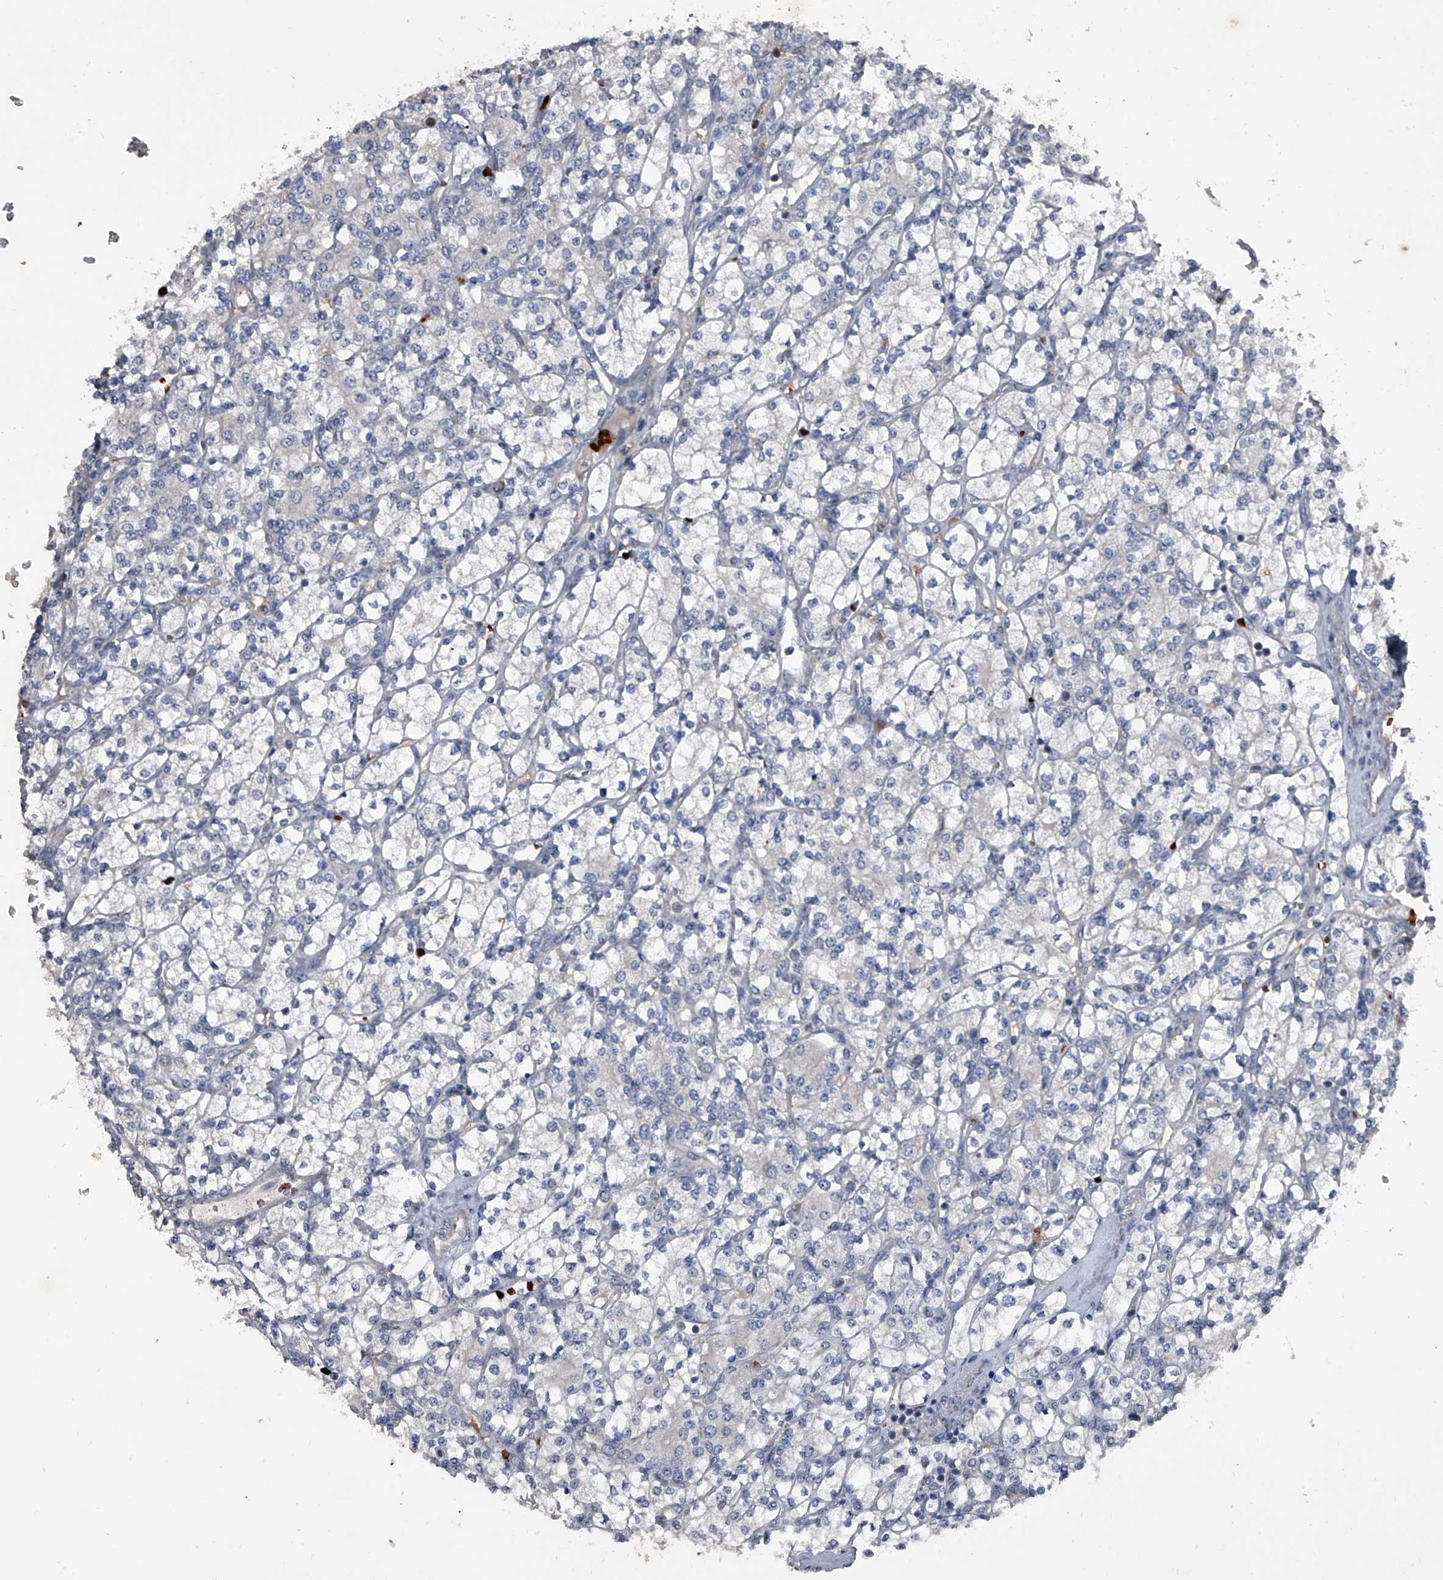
{"staining": {"intensity": "negative", "quantity": "none", "location": "none"}, "tissue": "renal cancer", "cell_type": "Tumor cells", "image_type": "cancer", "snomed": [{"axis": "morphology", "description": "Adenocarcinoma, NOS"}, {"axis": "topography", "description": "Kidney"}], "caption": "Immunohistochemistry micrograph of neoplastic tissue: human renal cancer (adenocarcinoma) stained with DAB (3,3'-diaminobenzidine) displays no significant protein staining in tumor cells.", "gene": "CEP85L", "patient": {"sex": "male", "age": 77}}